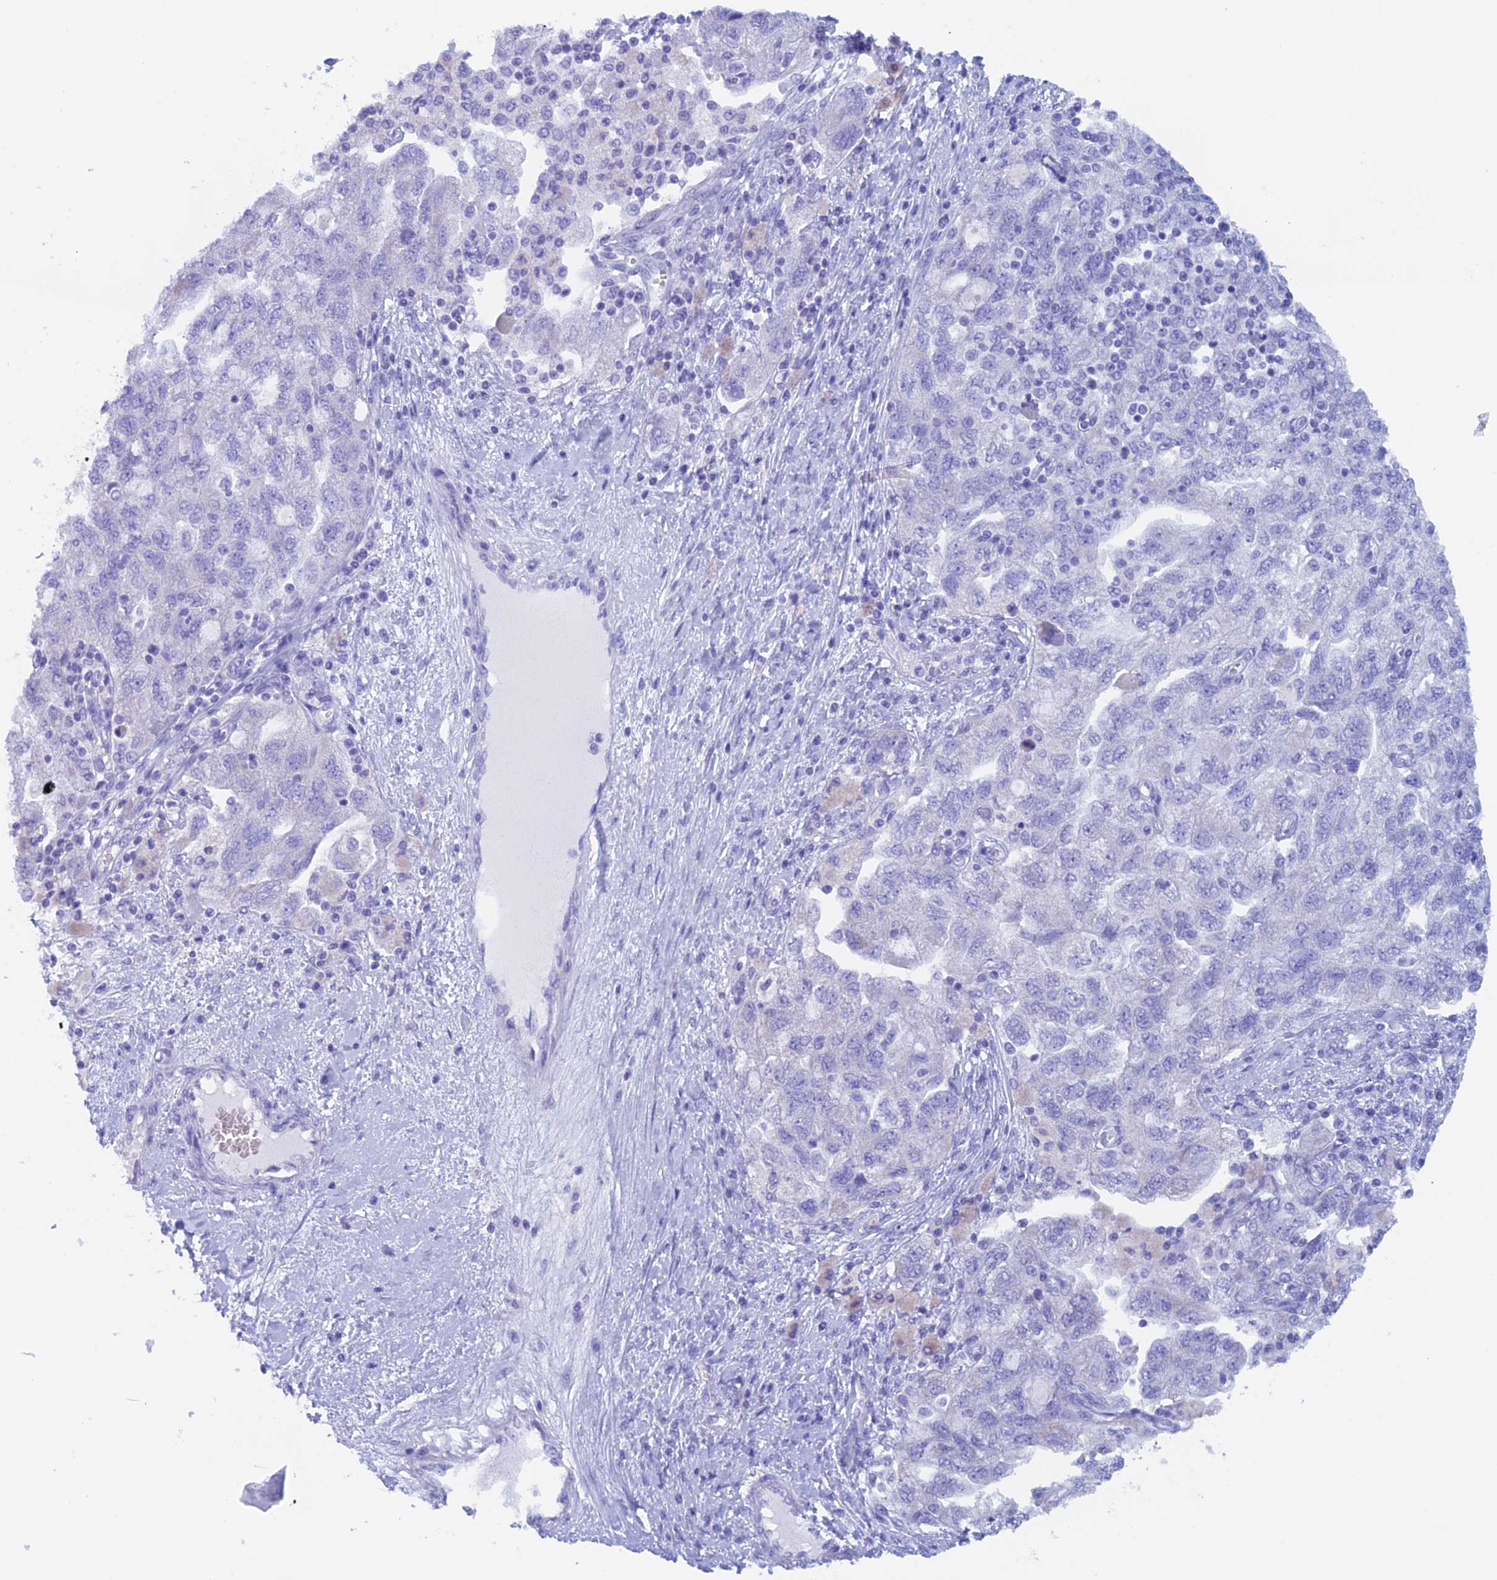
{"staining": {"intensity": "negative", "quantity": "none", "location": "none"}, "tissue": "ovarian cancer", "cell_type": "Tumor cells", "image_type": "cancer", "snomed": [{"axis": "morphology", "description": "Carcinoma, NOS"}, {"axis": "morphology", "description": "Cystadenocarcinoma, serous, NOS"}, {"axis": "topography", "description": "Ovary"}], "caption": "Immunohistochemical staining of human ovarian cancer exhibits no significant staining in tumor cells.", "gene": "PSMC3IP", "patient": {"sex": "female", "age": 69}}